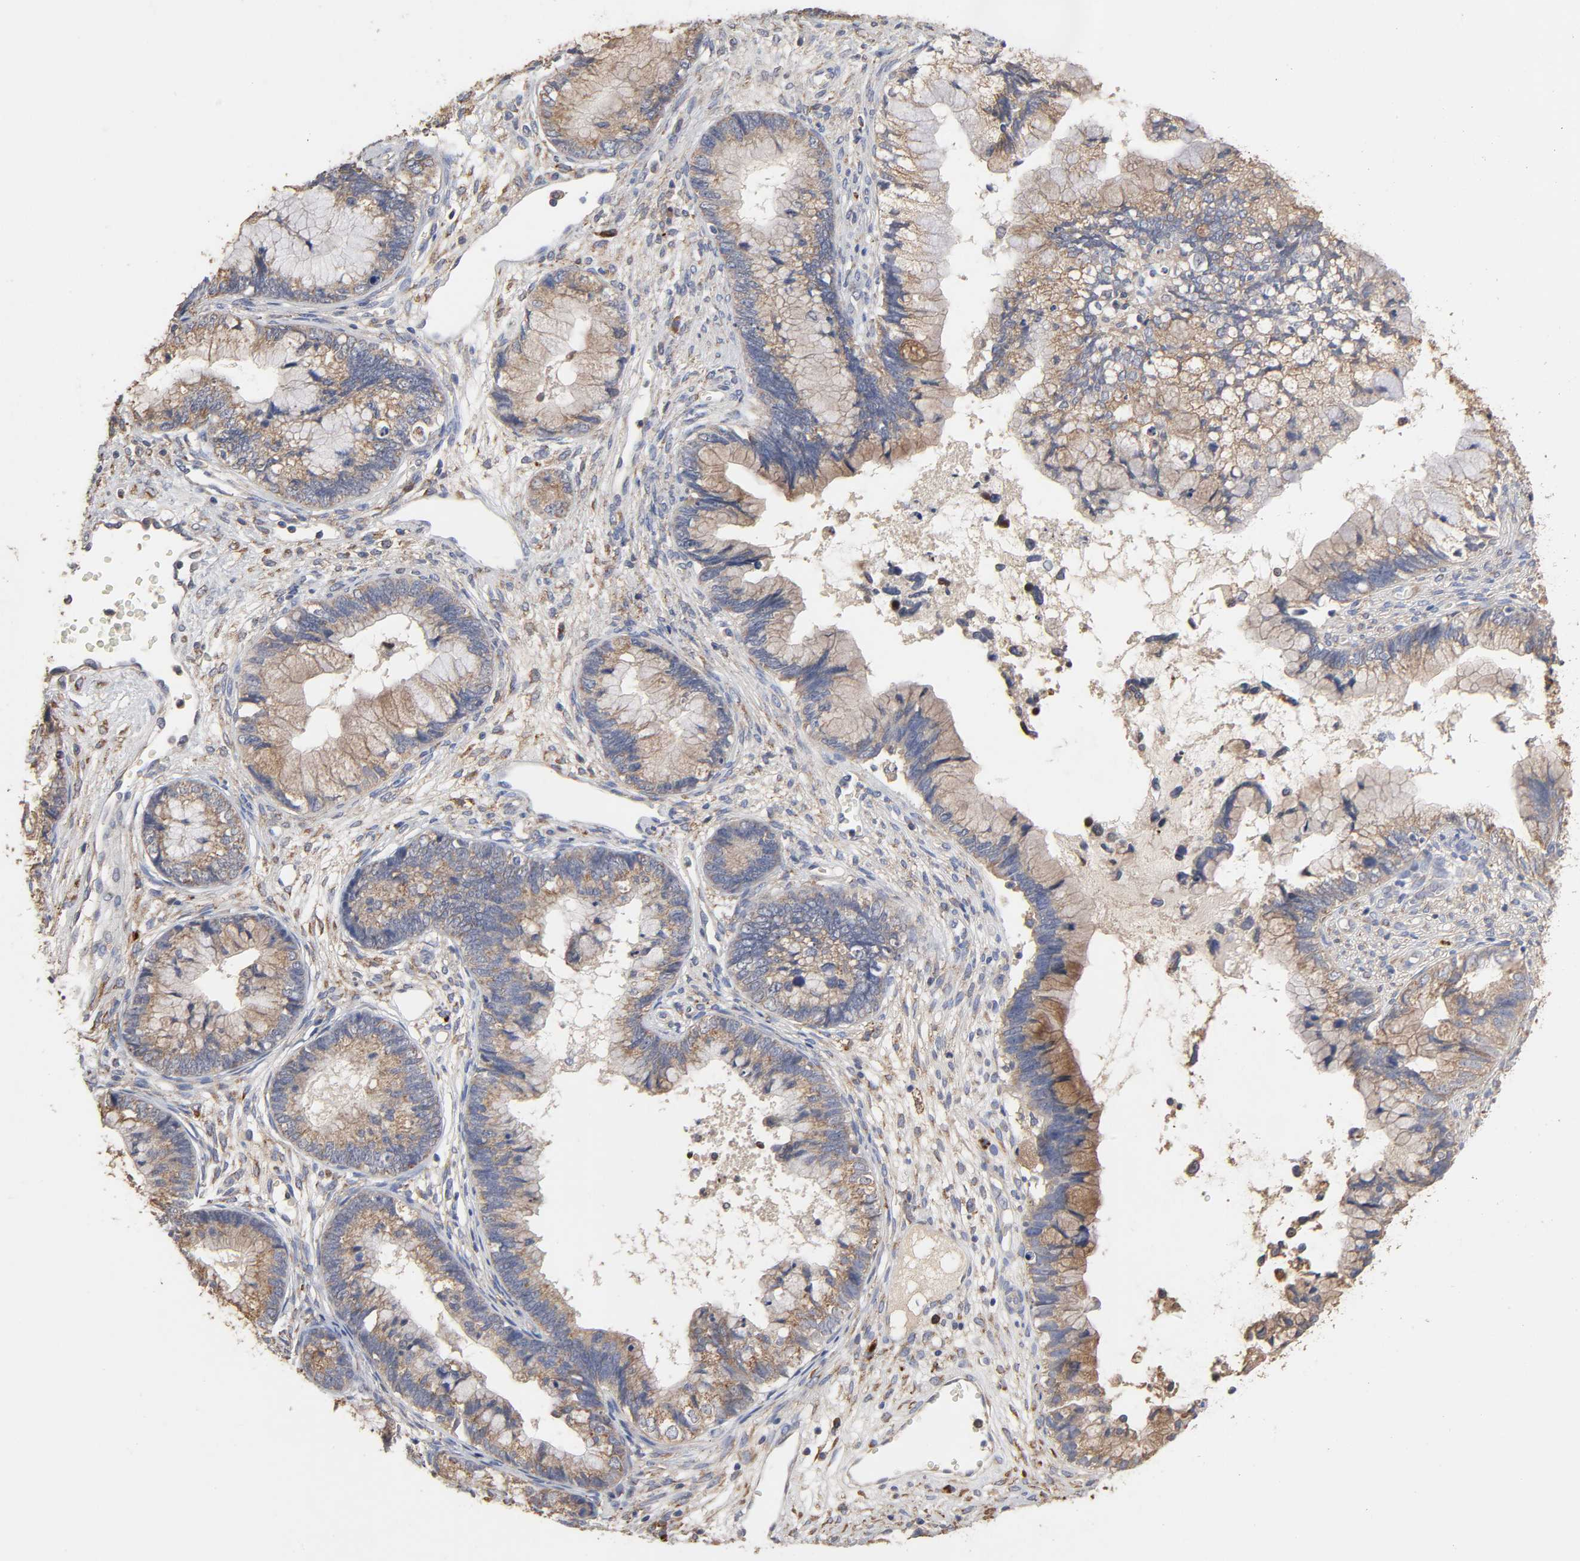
{"staining": {"intensity": "moderate", "quantity": ">75%", "location": "cytoplasmic/membranous"}, "tissue": "cervical cancer", "cell_type": "Tumor cells", "image_type": "cancer", "snomed": [{"axis": "morphology", "description": "Adenocarcinoma, NOS"}, {"axis": "topography", "description": "Cervix"}], "caption": "Cervical adenocarcinoma stained for a protein (brown) reveals moderate cytoplasmic/membranous positive positivity in approximately >75% of tumor cells.", "gene": "EIF4G2", "patient": {"sex": "female", "age": 44}}